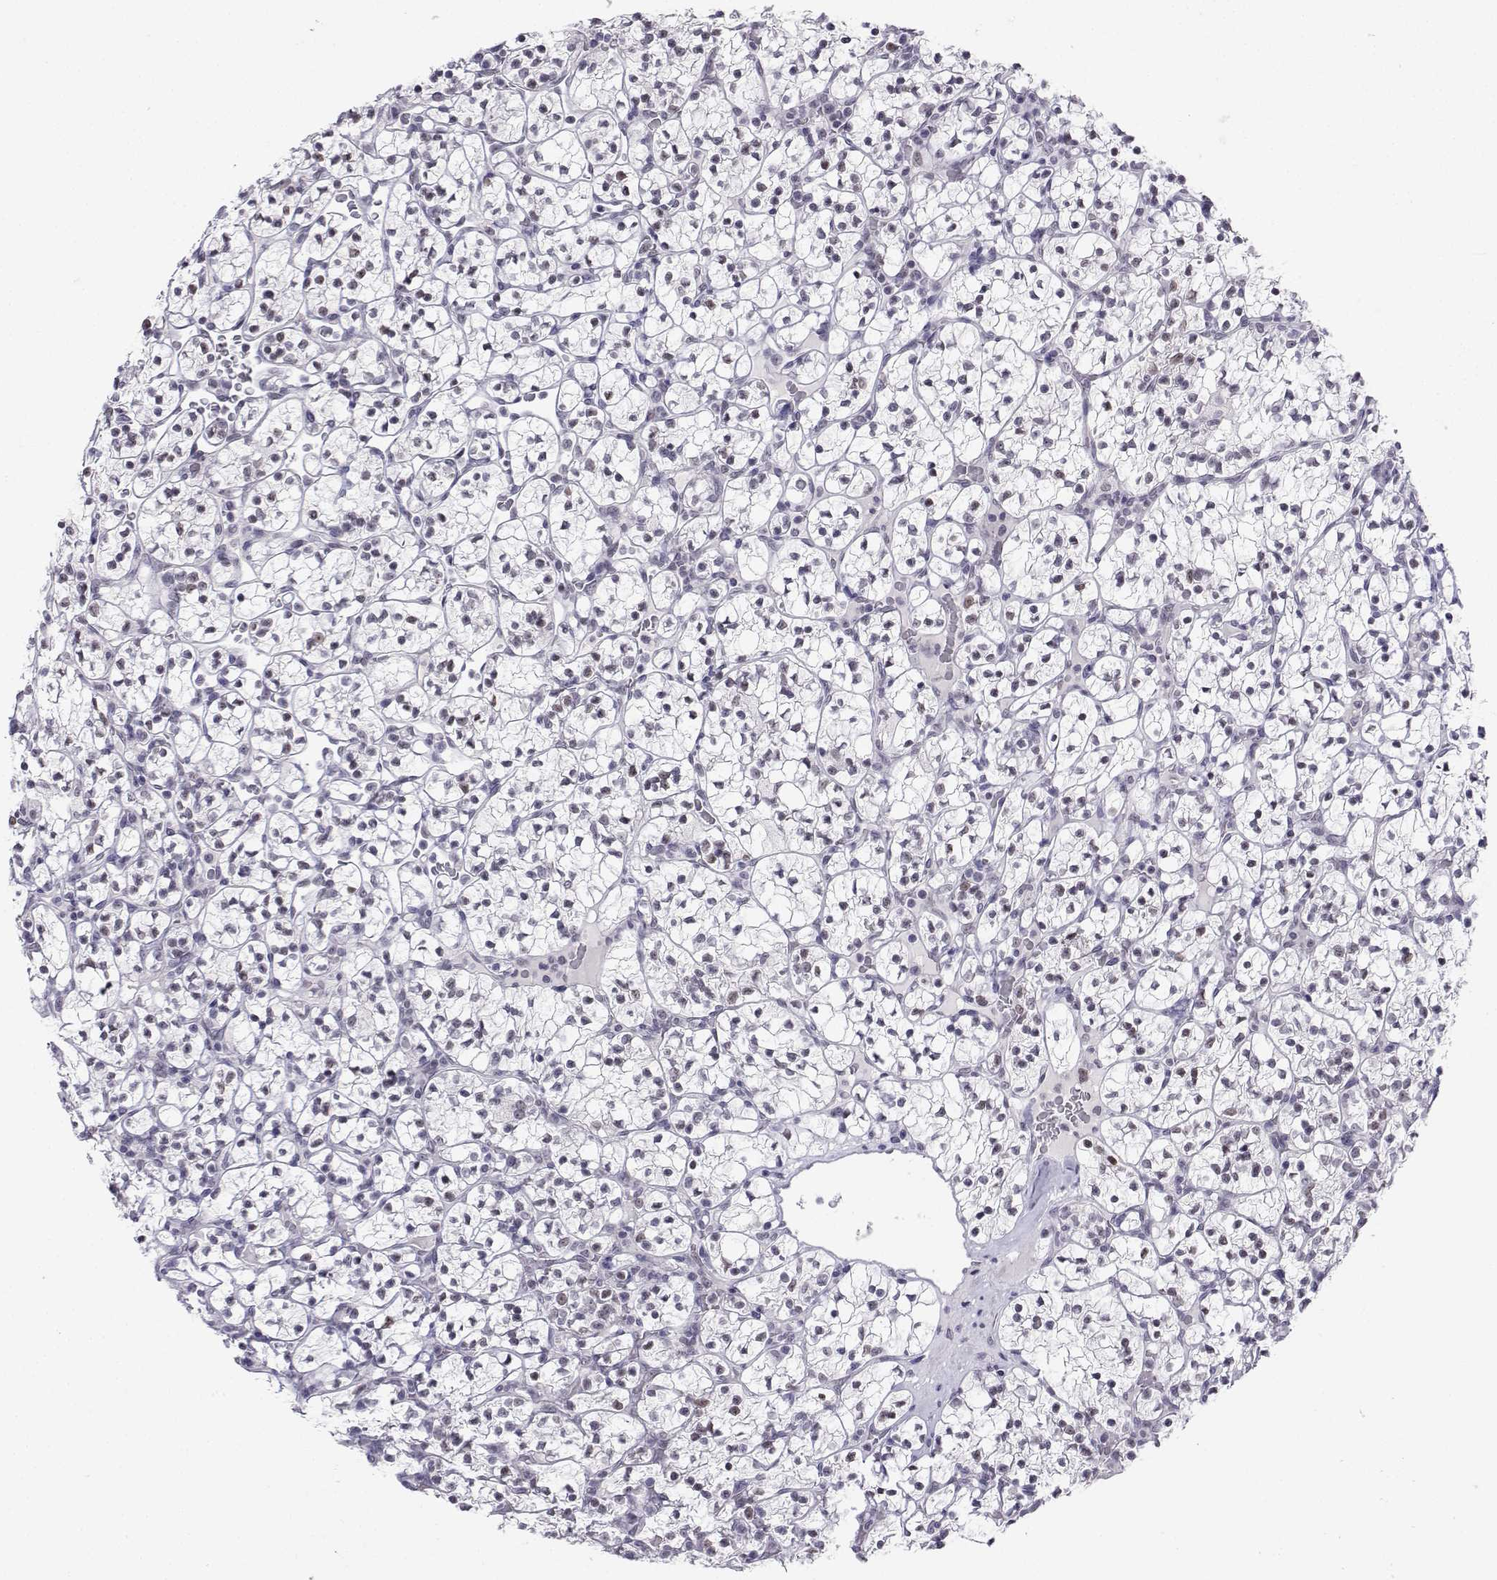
{"staining": {"intensity": "weak", "quantity": "25%-75%", "location": "nuclear"}, "tissue": "renal cancer", "cell_type": "Tumor cells", "image_type": "cancer", "snomed": [{"axis": "morphology", "description": "Adenocarcinoma, NOS"}, {"axis": "topography", "description": "Kidney"}], "caption": "Immunohistochemical staining of renal adenocarcinoma reveals low levels of weak nuclear staining in about 25%-75% of tumor cells. (DAB (3,3'-diaminobenzidine) IHC with brightfield microscopy, high magnification).", "gene": "MED26", "patient": {"sex": "female", "age": 89}}